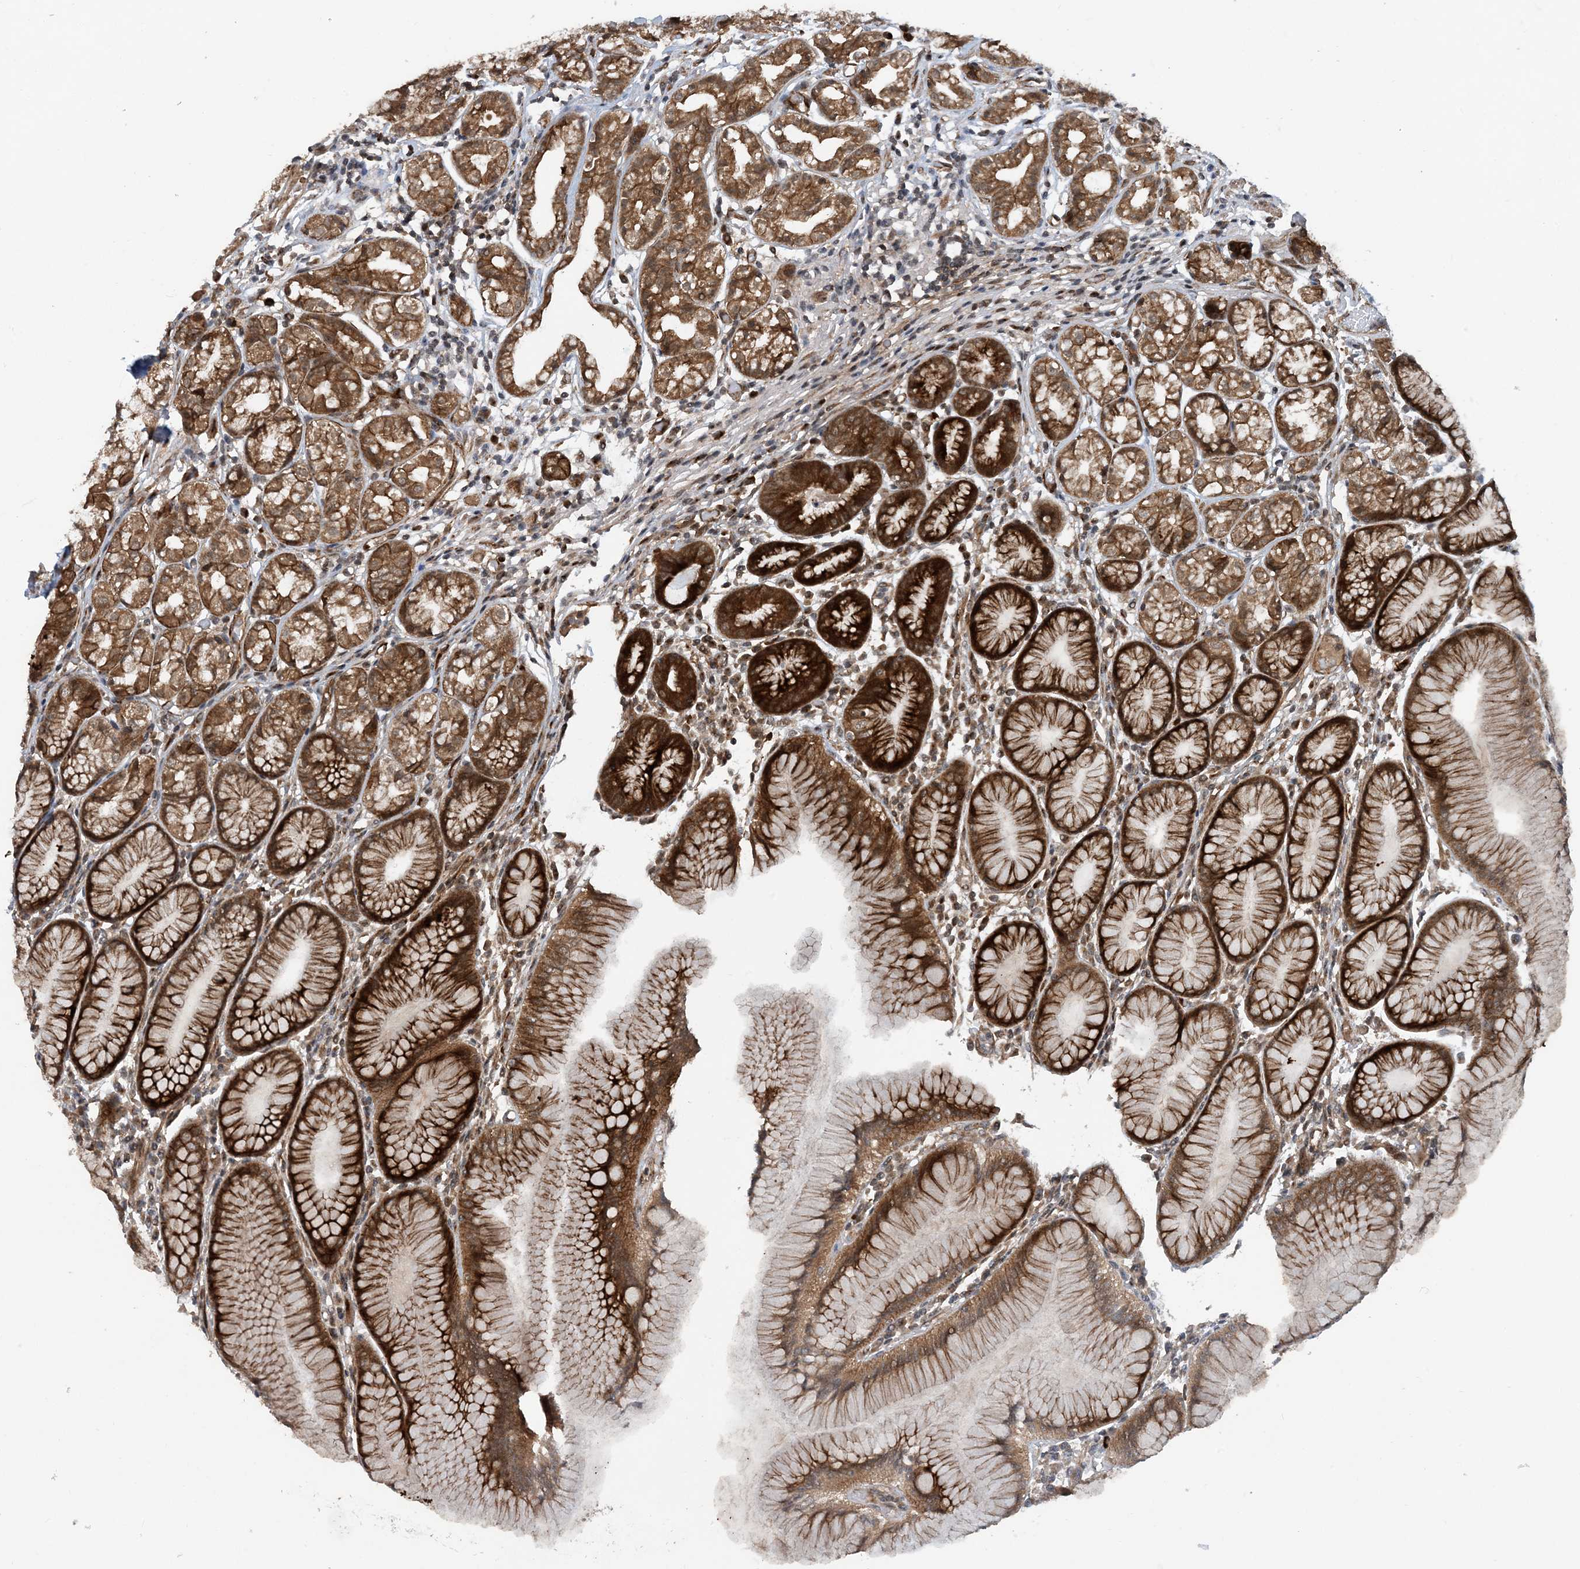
{"staining": {"intensity": "strong", "quantity": "25%-75%", "location": "cytoplasmic/membranous"}, "tissue": "stomach", "cell_type": "Glandular cells", "image_type": "normal", "snomed": [{"axis": "morphology", "description": "Normal tissue, NOS"}, {"axis": "topography", "description": "Stomach"}], "caption": "Benign stomach exhibits strong cytoplasmic/membranous expression in approximately 25%-75% of glandular cells.", "gene": "HEMK1", "patient": {"sex": "female", "age": 57}}